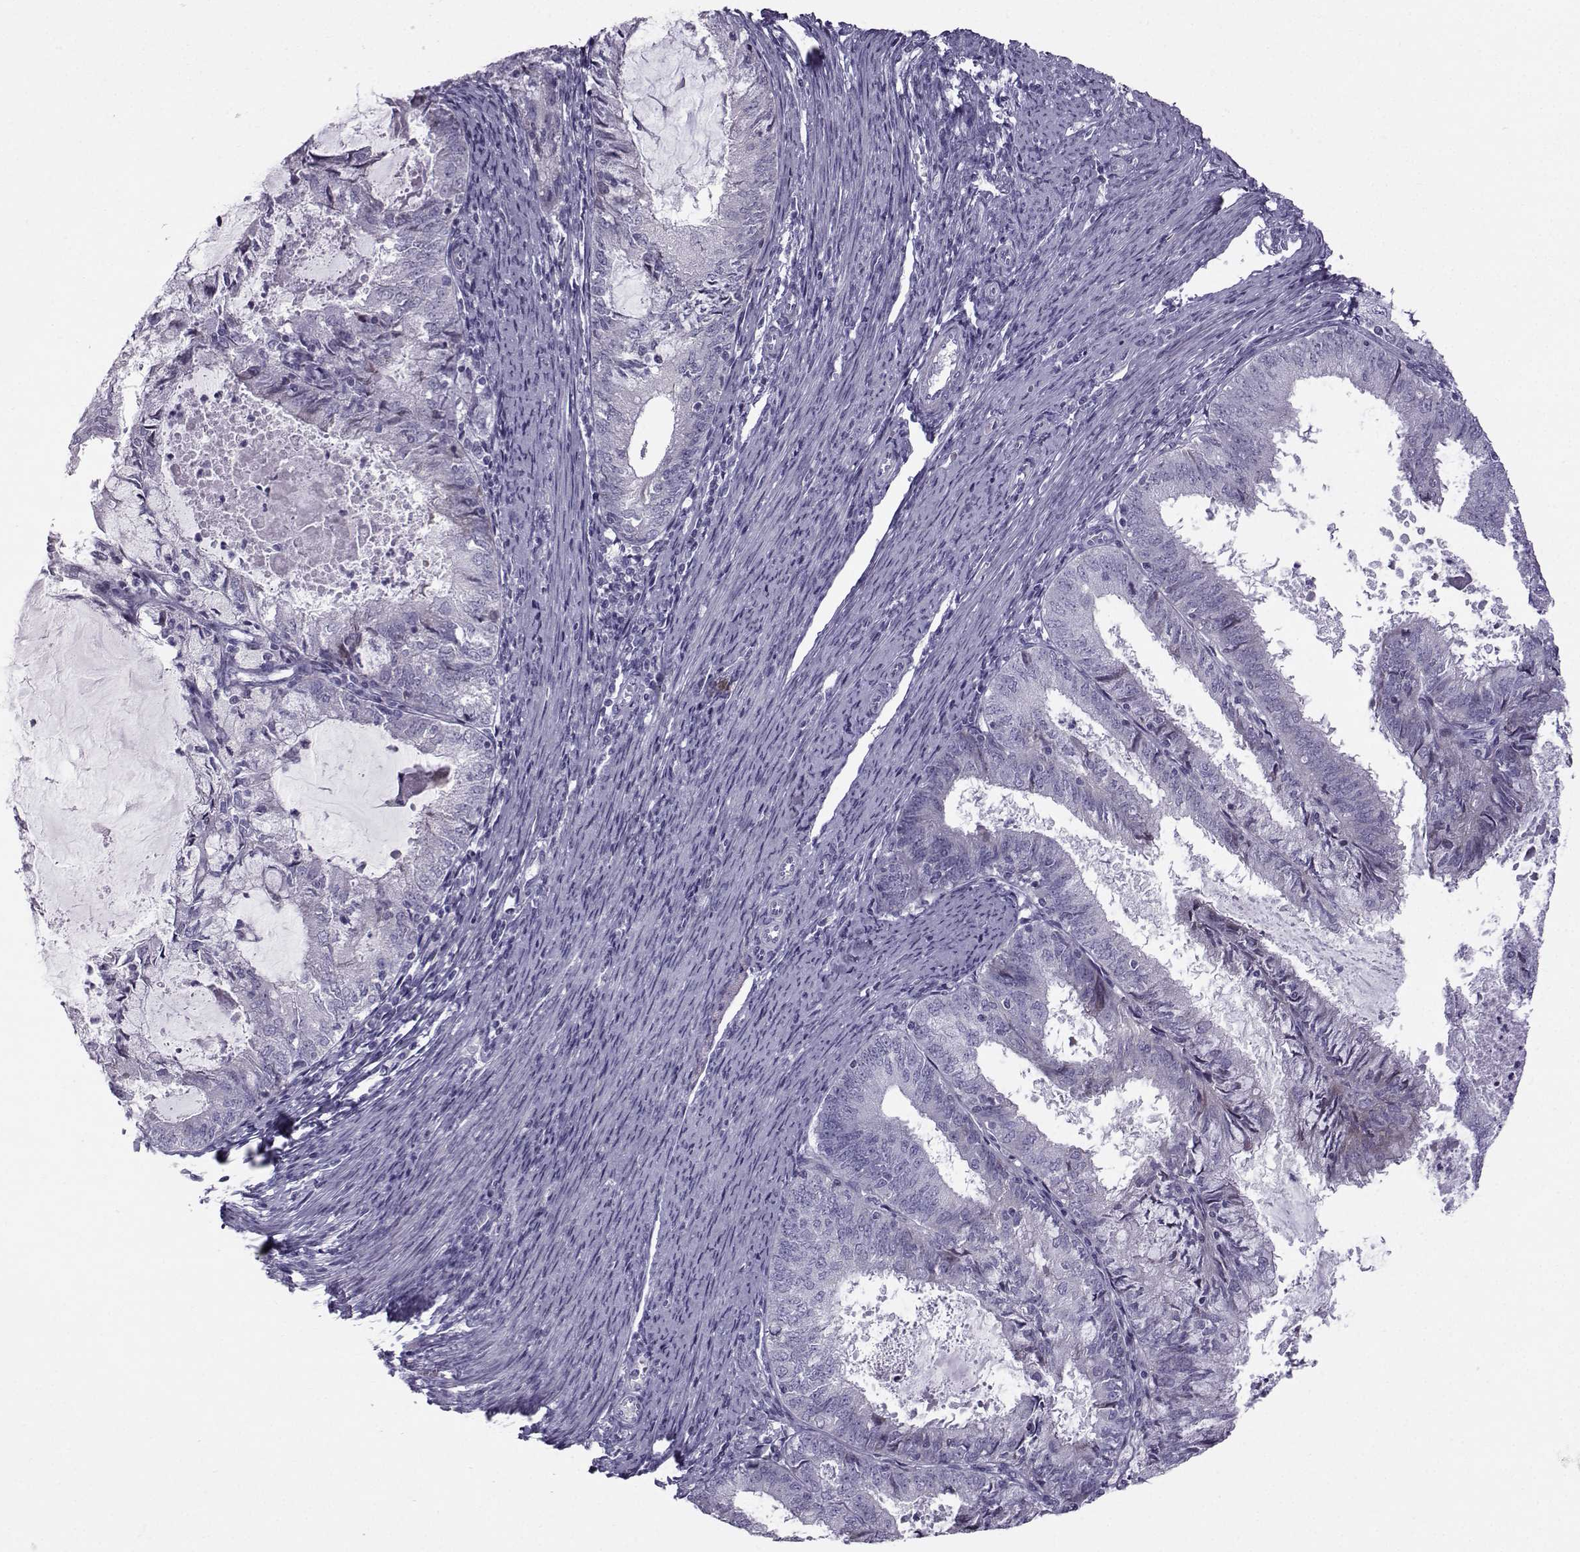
{"staining": {"intensity": "negative", "quantity": "none", "location": "none"}, "tissue": "endometrial cancer", "cell_type": "Tumor cells", "image_type": "cancer", "snomed": [{"axis": "morphology", "description": "Adenocarcinoma, NOS"}, {"axis": "topography", "description": "Endometrium"}], "caption": "An immunohistochemistry micrograph of endometrial cancer is shown. There is no staining in tumor cells of endometrial cancer. The staining was performed using DAB (3,3'-diaminobenzidine) to visualize the protein expression in brown, while the nuclei were stained in blue with hematoxylin (Magnification: 20x).", "gene": "DMRT3", "patient": {"sex": "female", "age": 57}}